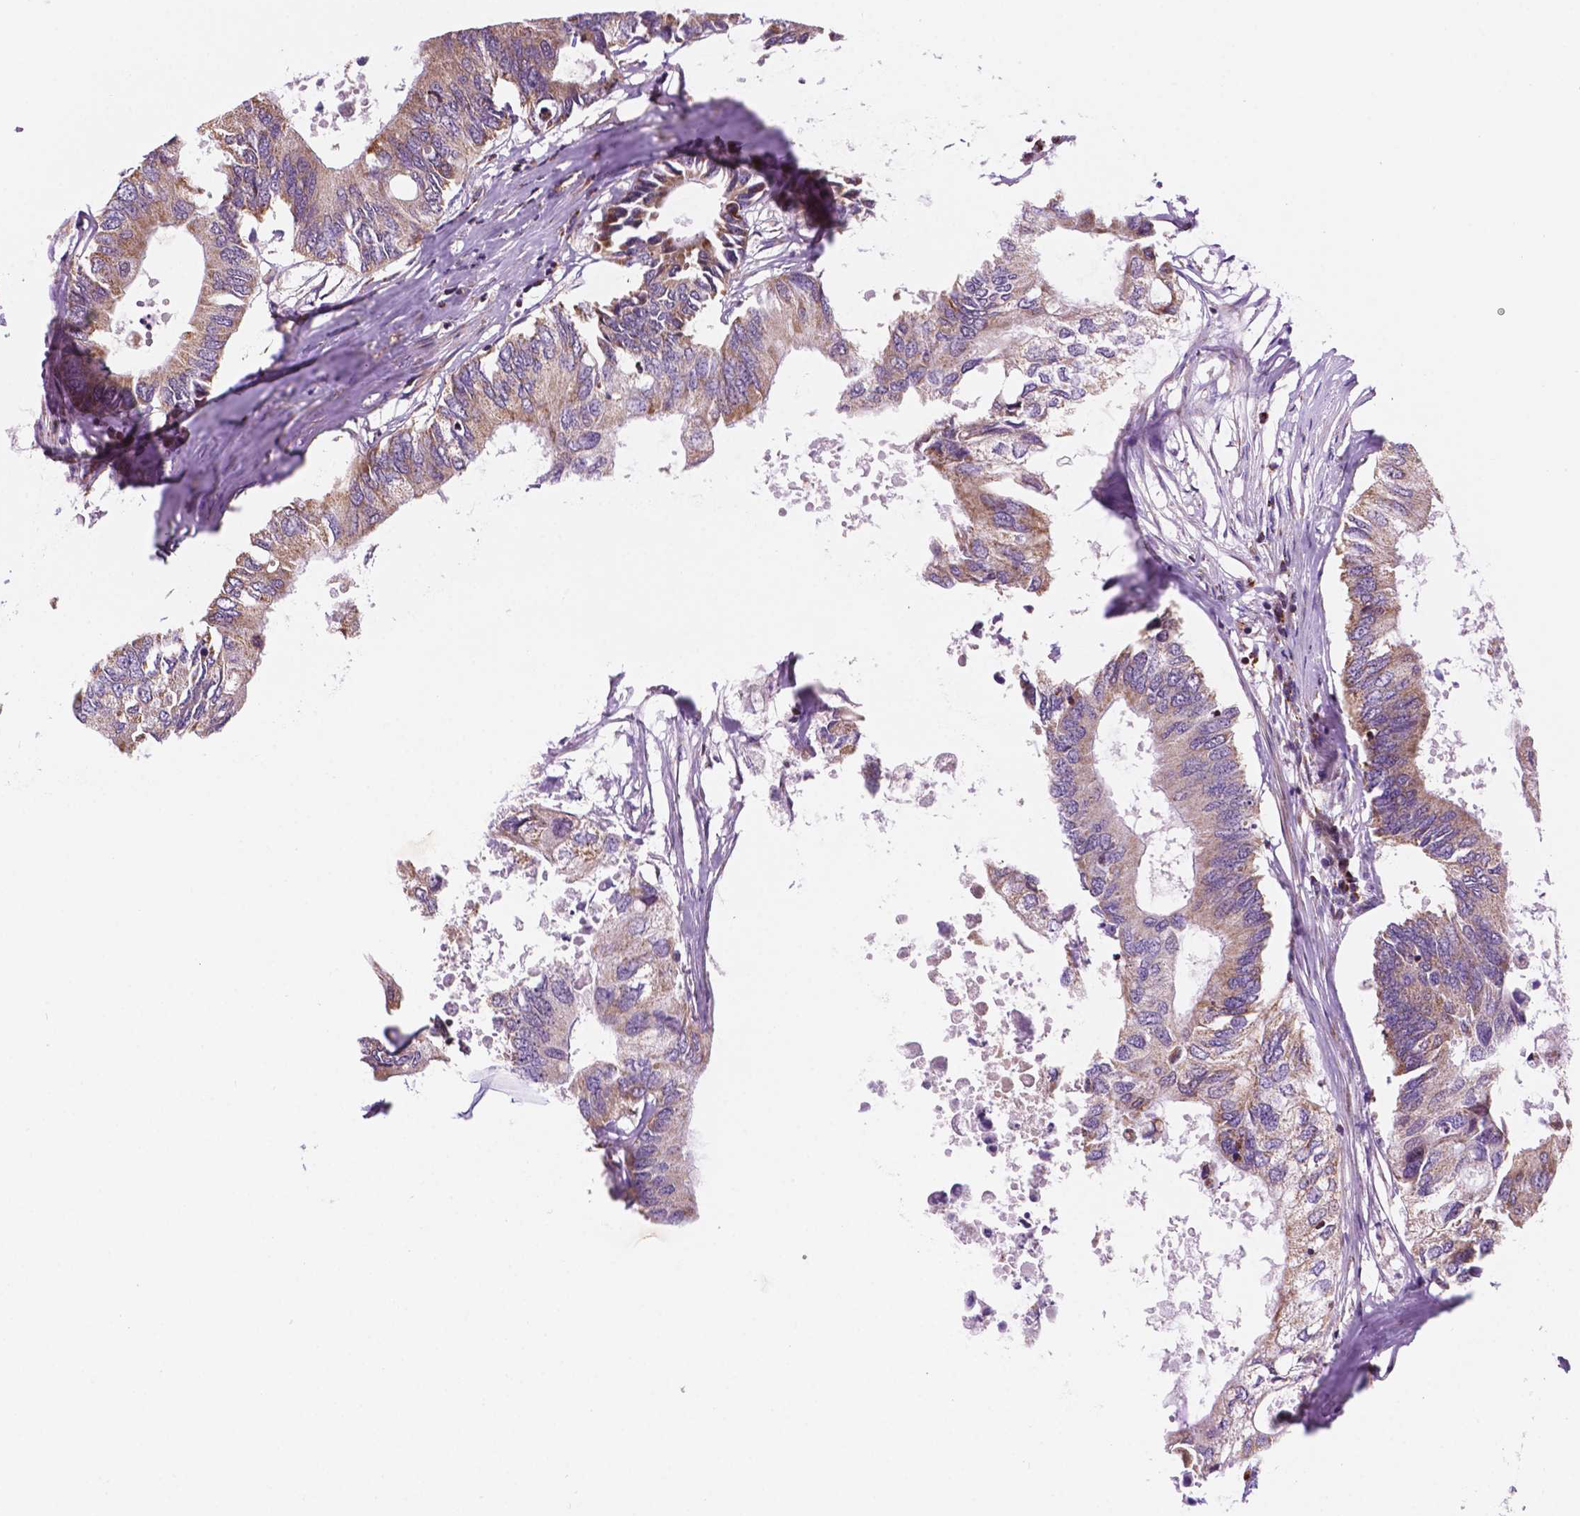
{"staining": {"intensity": "moderate", "quantity": ">75%", "location": "cytoplasmic/membranous"}, "tissue": "colorectal cancer", "cell_type": "Tumor cells", "image_type": "cancer", "snomed": [{"axis": "morphology", "description": "Adenocarcinoma, NOS"}, {"axis": "topography", "description": "Colon"}], "caption": "Adenocarcinoma (colorectal) tissue demonstrates moderate cytoplasmic/membranous expression in about >75% of tumor cells, visualized by immunohistochemistry. (brown staining indicates protein expression, while blue staining denotes nuclei).", "gene": "GEMIN4", "patient": {"sex": "male", "age": 71}}